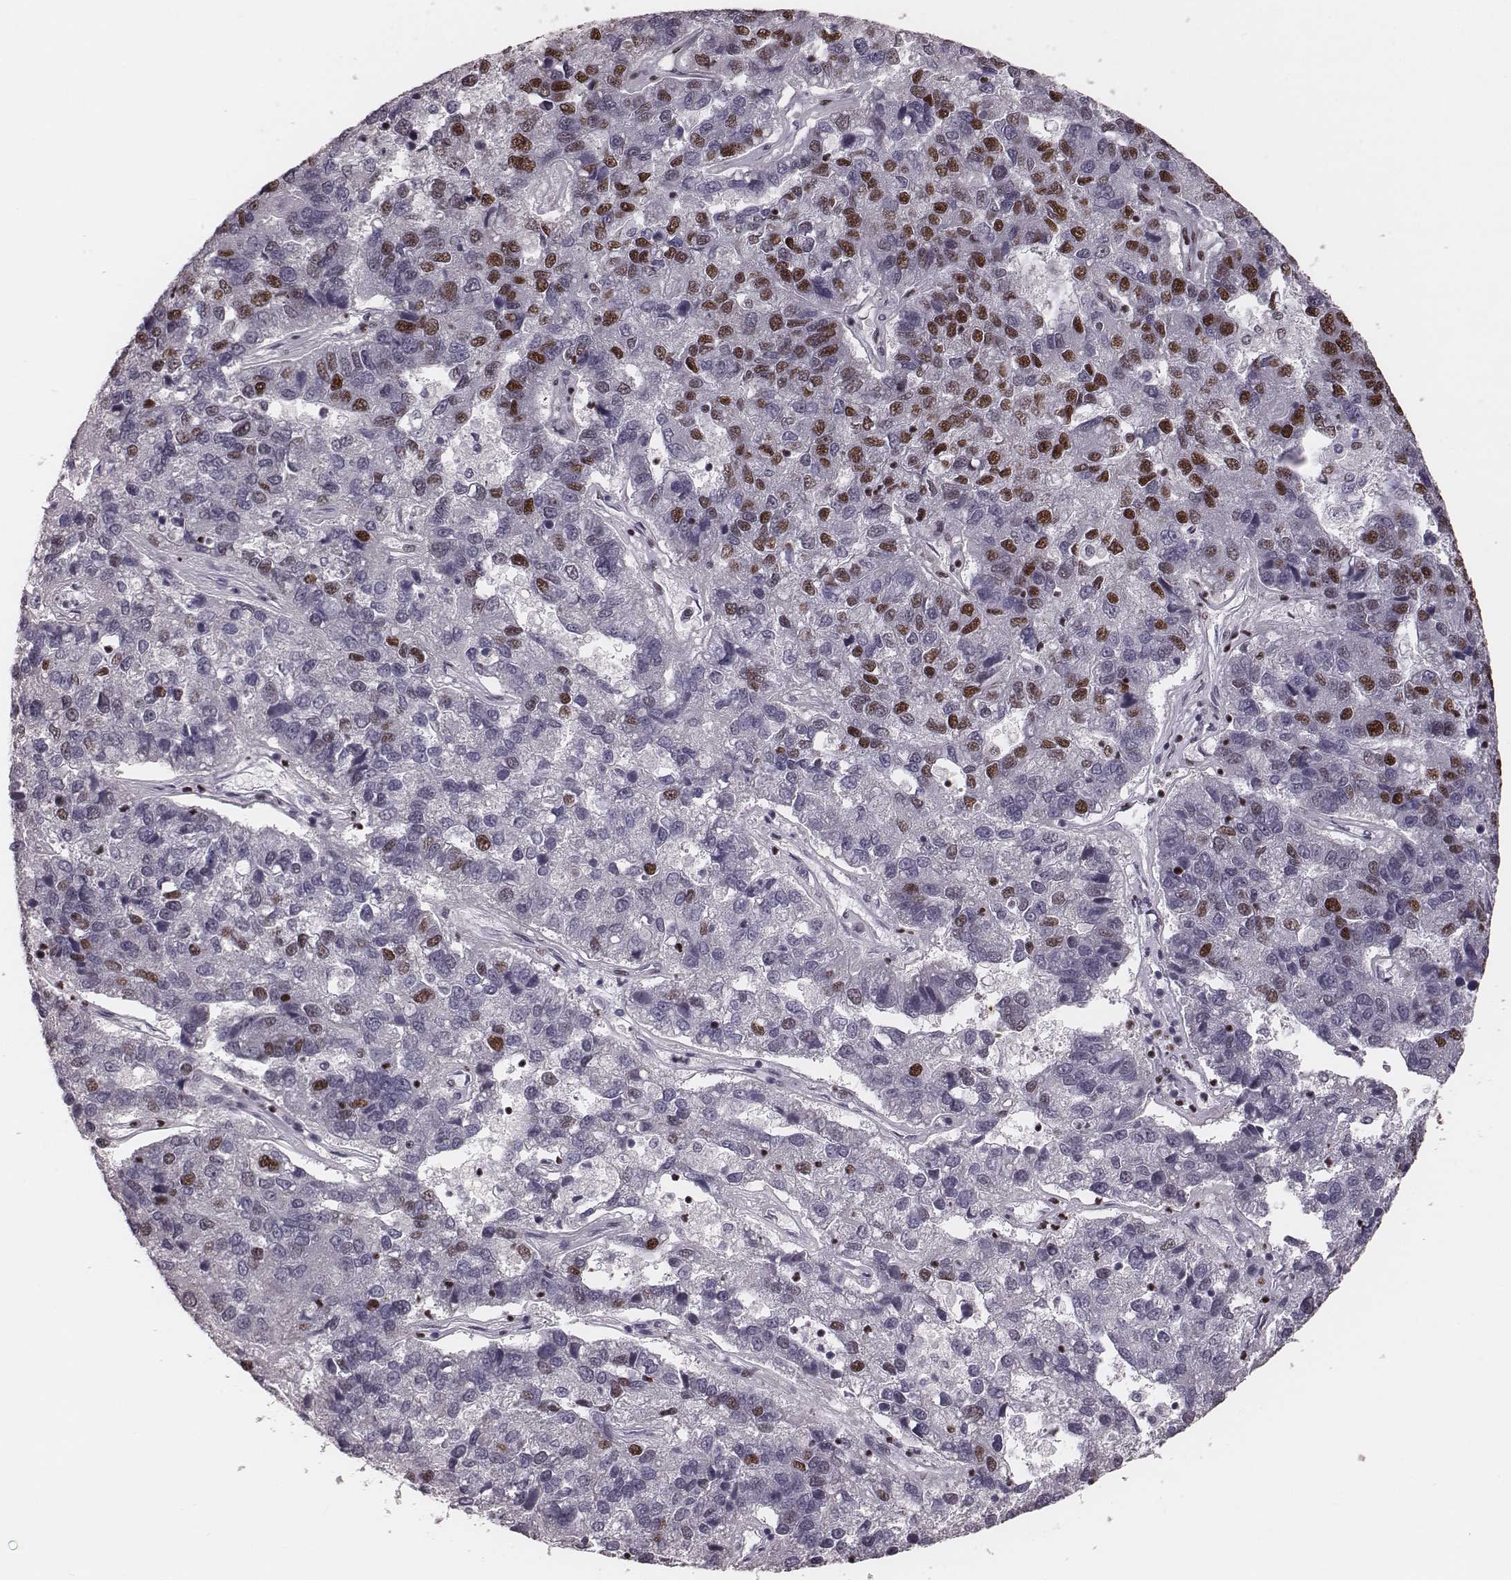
{"staining": {"intensity": "moderate", "quantity": "25%-75%", "location": "nuclear"}, "tissue": "pancreatic cancer", "cell_type": "Tumor cells", "image_type": "cancer", "snomed": [{"axis": "morphology", "description": "Adenocarcinoma, NOS"}, {"axis": "topography", "description": "Pancreas"}], "caption": "High-magnification brightfield microscopy of pancreatic adenocarcinoma stained with DAB (brown) and counterstained with hematoxylin (blue). tumor cells exhibit moderate nuclear staining is appreciated in approximately25%-75% of cells. (IHC, brightfield microscopy, high magnification).", "gene": "LUC7L", "patient": {"sex": "female", "age": 61}}